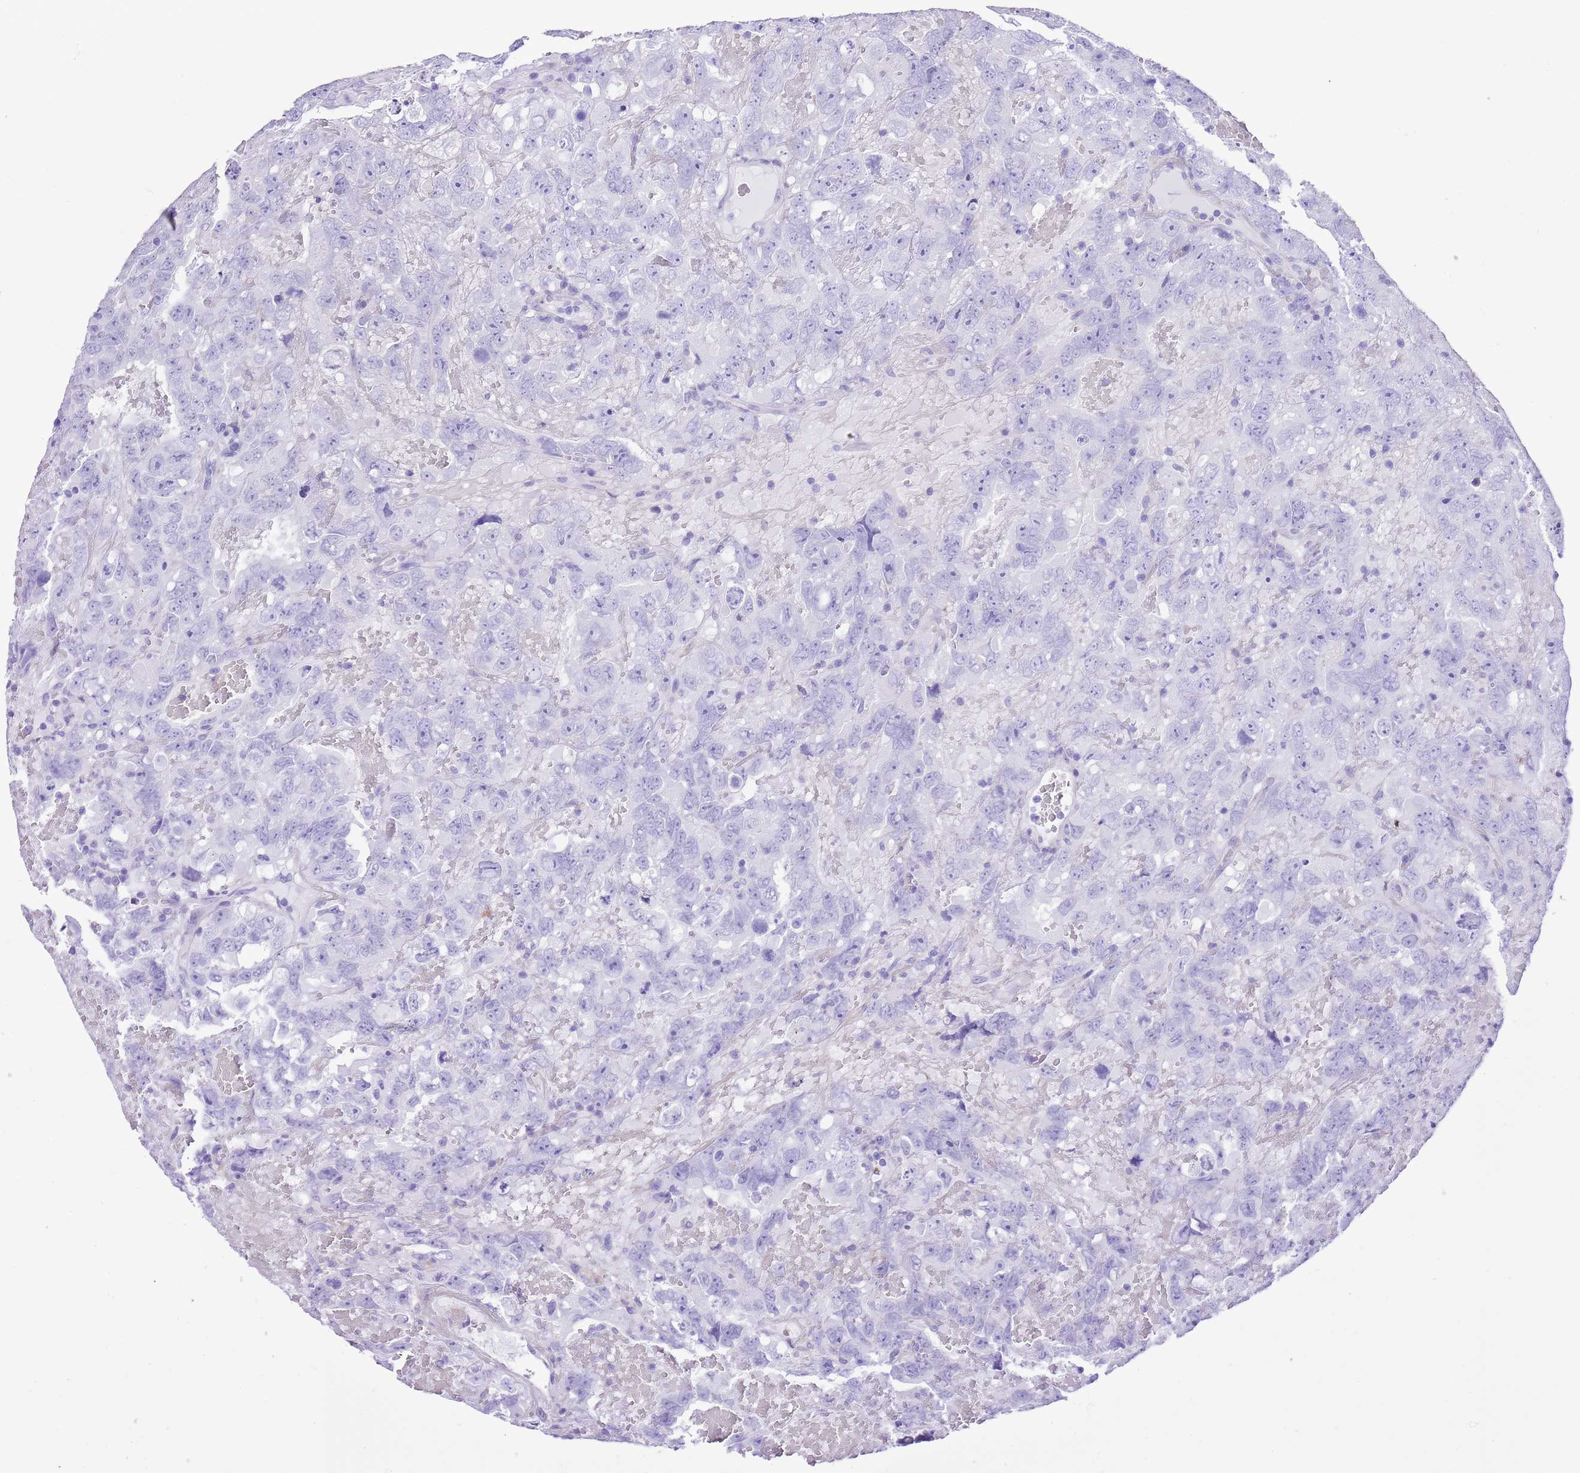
{"staining": {"intensity": "negative", "quantity": "none", "location": "none"}, "tissue": "testis cancer", "cell_type": "Tumor cells", "image_type": "cancer", "snomed": [{"axis": "morphology", "description": "Carcinoma, Embryonal, NOS"}, {"axis": "topography", "description": "Testis"}], "caption": "Human testis cancer (embryonal carcinoma) stained for a protein using IHC demonstrates no expression in tumor cells.", "gene": "AAR2", "patient": {"sex": "male", "age": 45}}